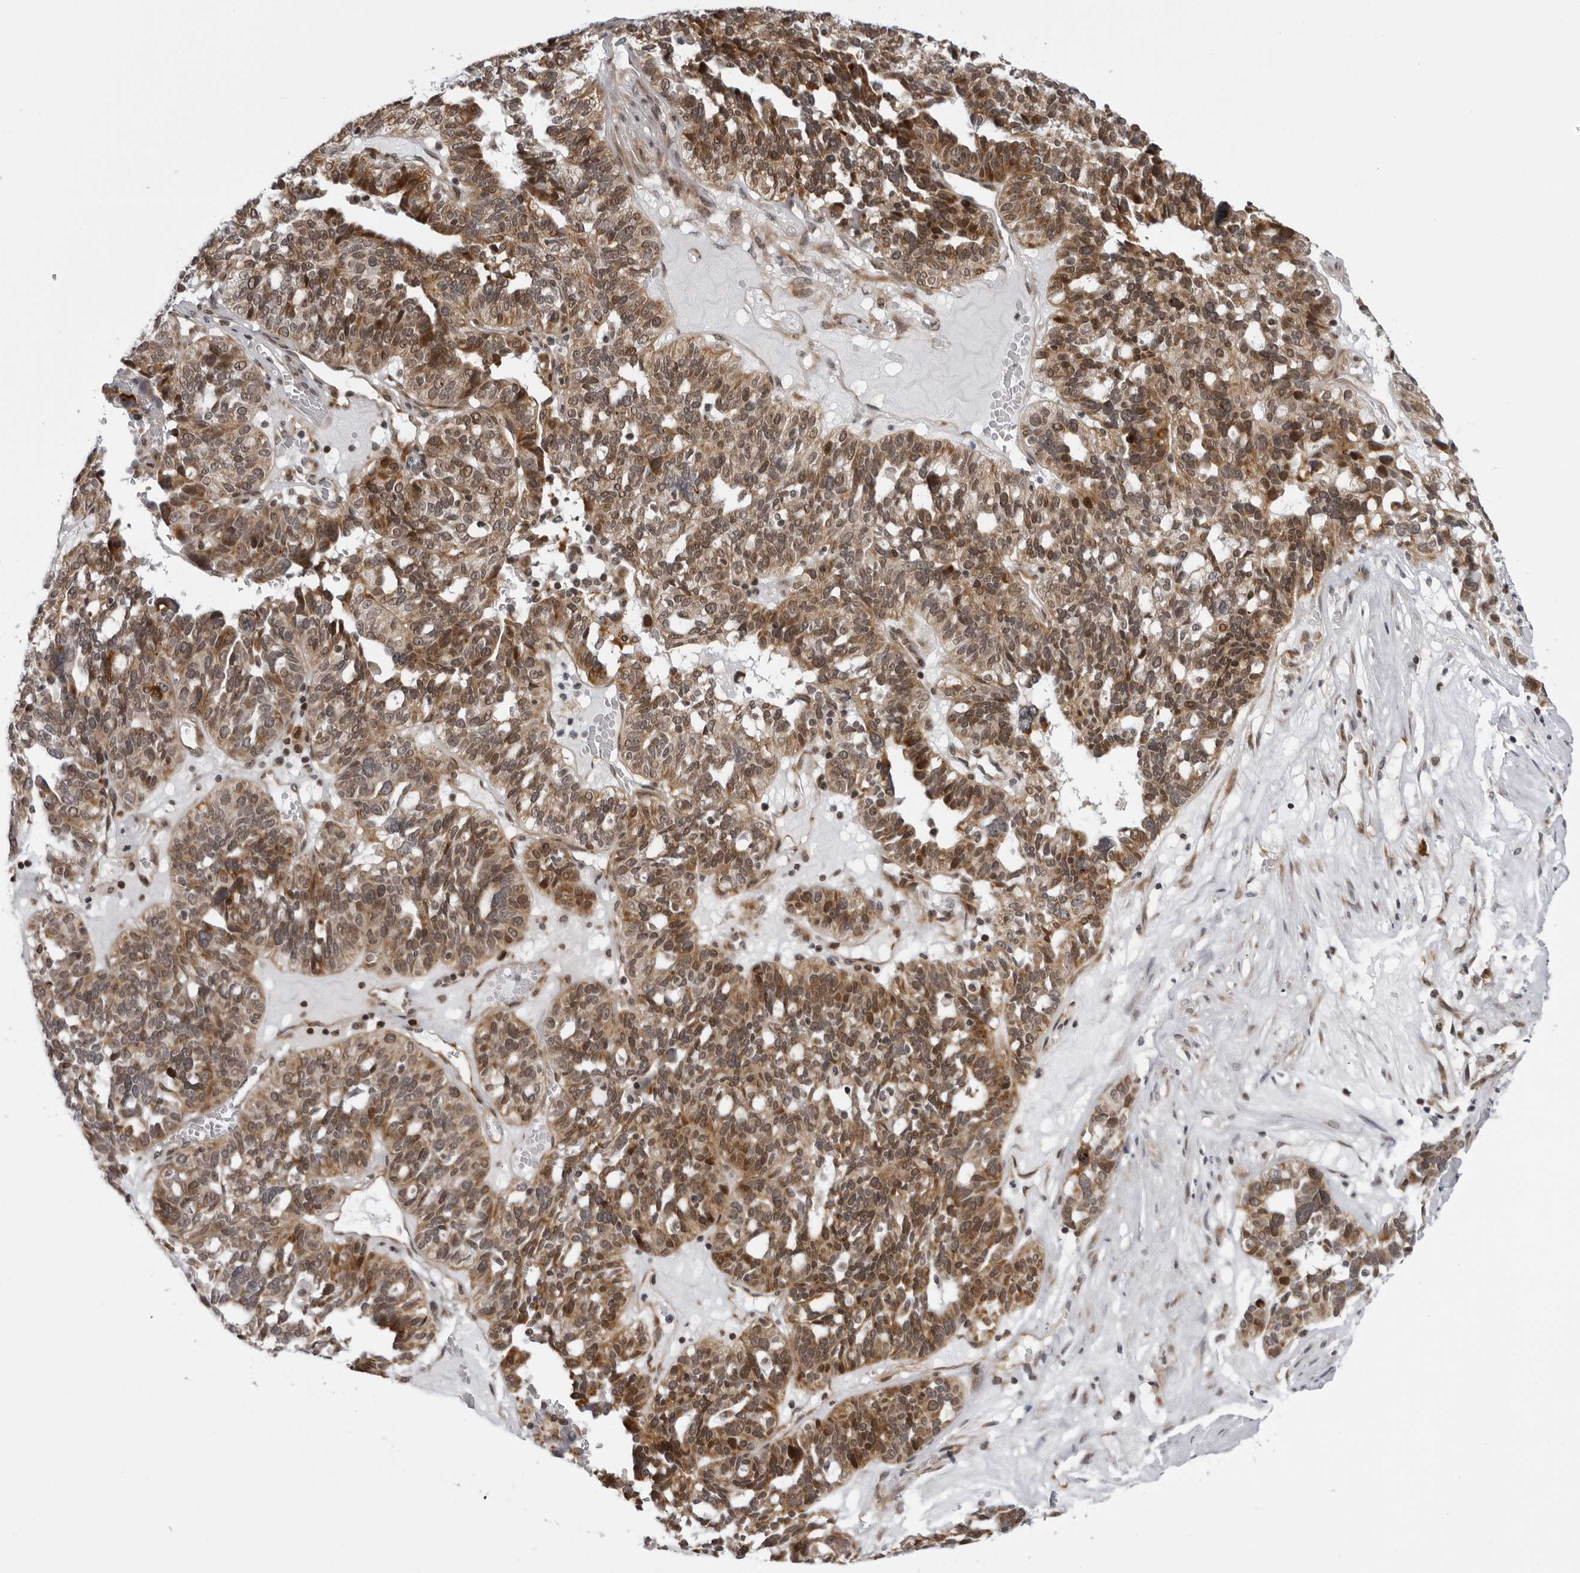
{"staining": {"intensity": "moderate", "quantity": ">75%", "location": "cytoplasmic/membranous,nuclear"}, "tissue": "ovarian cancer", "cell_type": "Tumor cells", "image_type": "cancer", "snomed": [{"axis": "morphology", "description": "Cystadenocarcinoma, serous, NOS"}, {"axis": "topography", "description": "Ovary"}], "caption": "There is medium levels of moderate cytoplasmic/membranous and nuclear expression in tumor cells of ovarian cancer (serous cystadenocarcinoma), as demonstrated by immunohistochemical staining (brown color).", "gene": "GCSAML", "patient": {"sex": "female", "age": 59}}